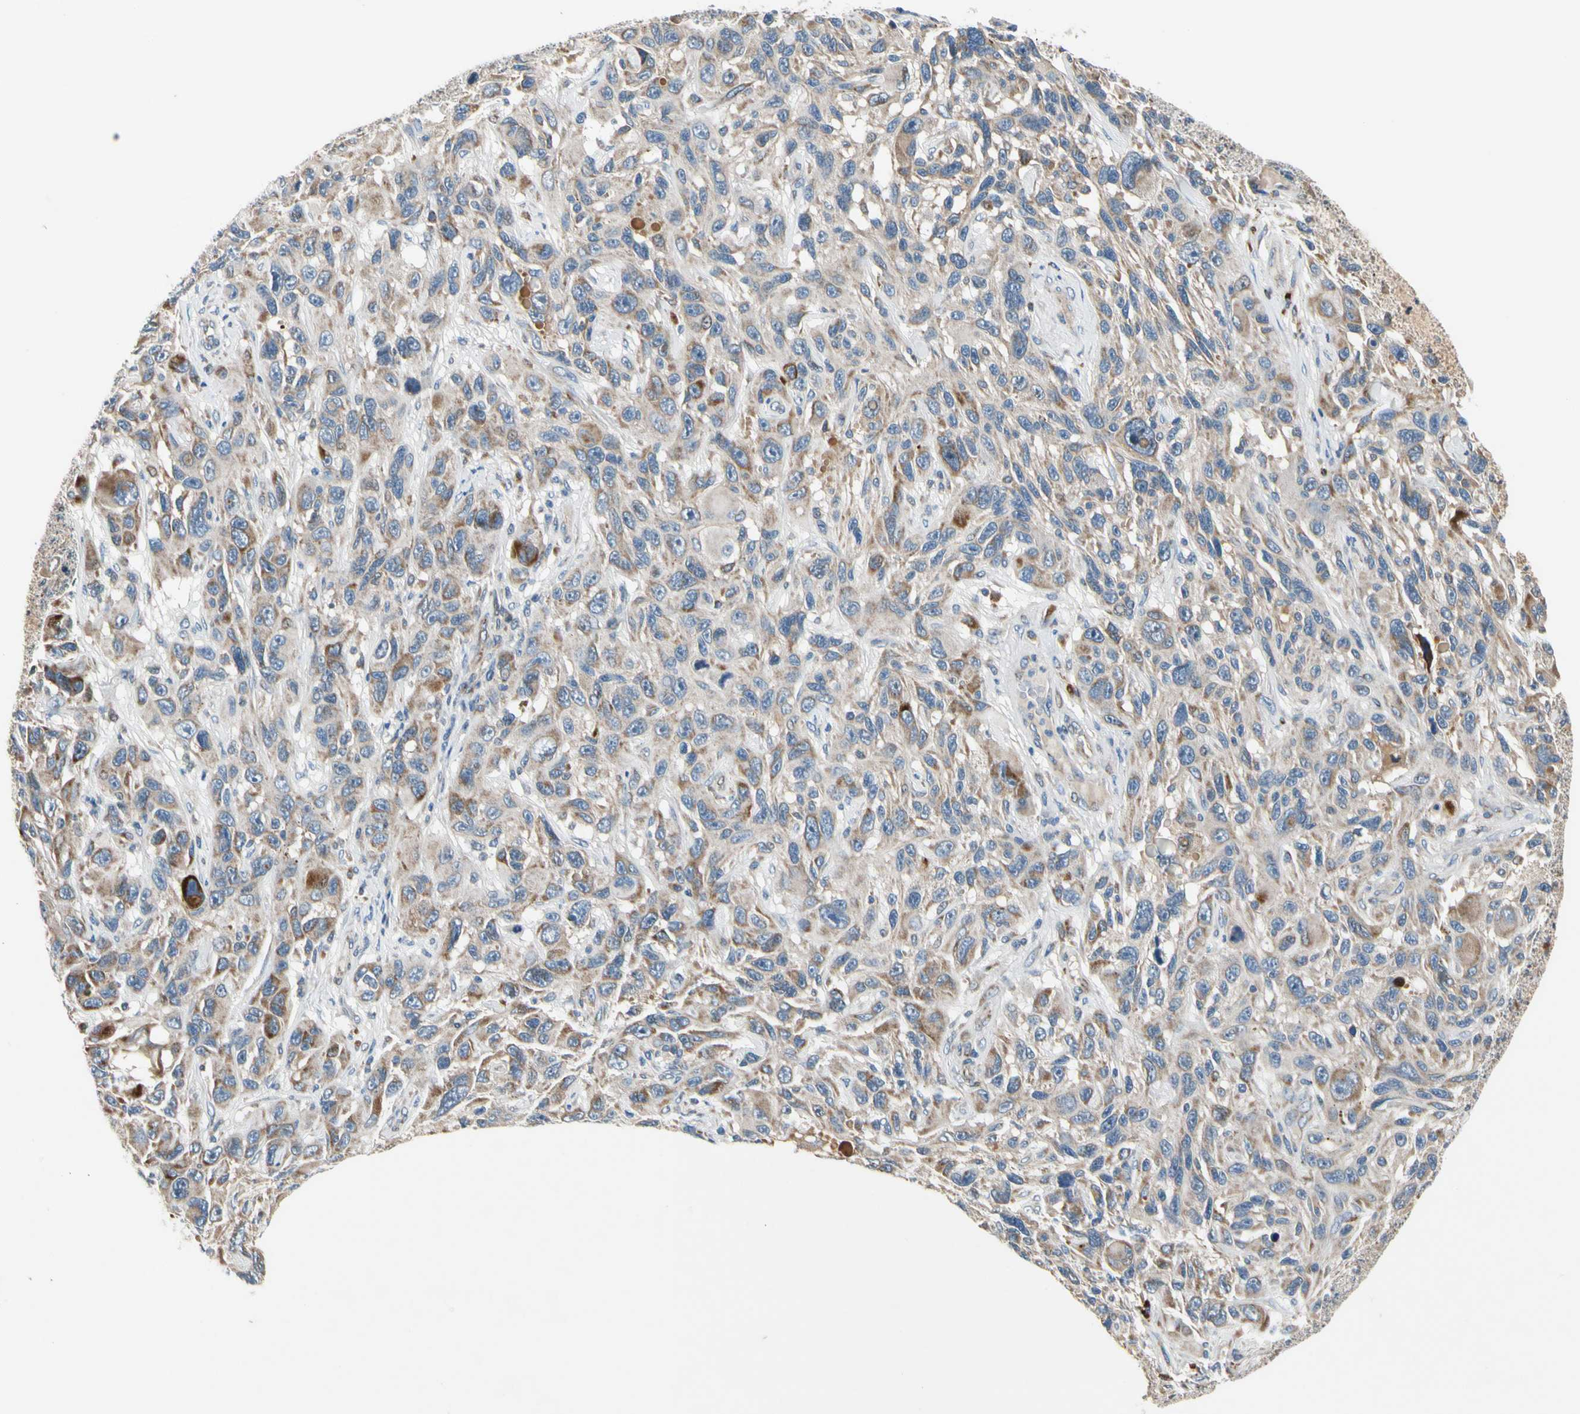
{"staining": {"intensity": "weak", "quantity": ">75%", "location": "cytoplasmic/membranous"}, "tissue": "melanoma", "cell_type": "Tumor cells", "image_type": "cancer", "snomed": [{"axis": "morphology", "description": "Malignant melanoma, NOS"}, {"axis": "topography", "description": "Skin"}], "caption": "Human malignant melanoma stained with a protein marker reveals weak staining in tumor cells.", "gene": "NPHP3", "patient": {"sex": "male", "age": 53}}